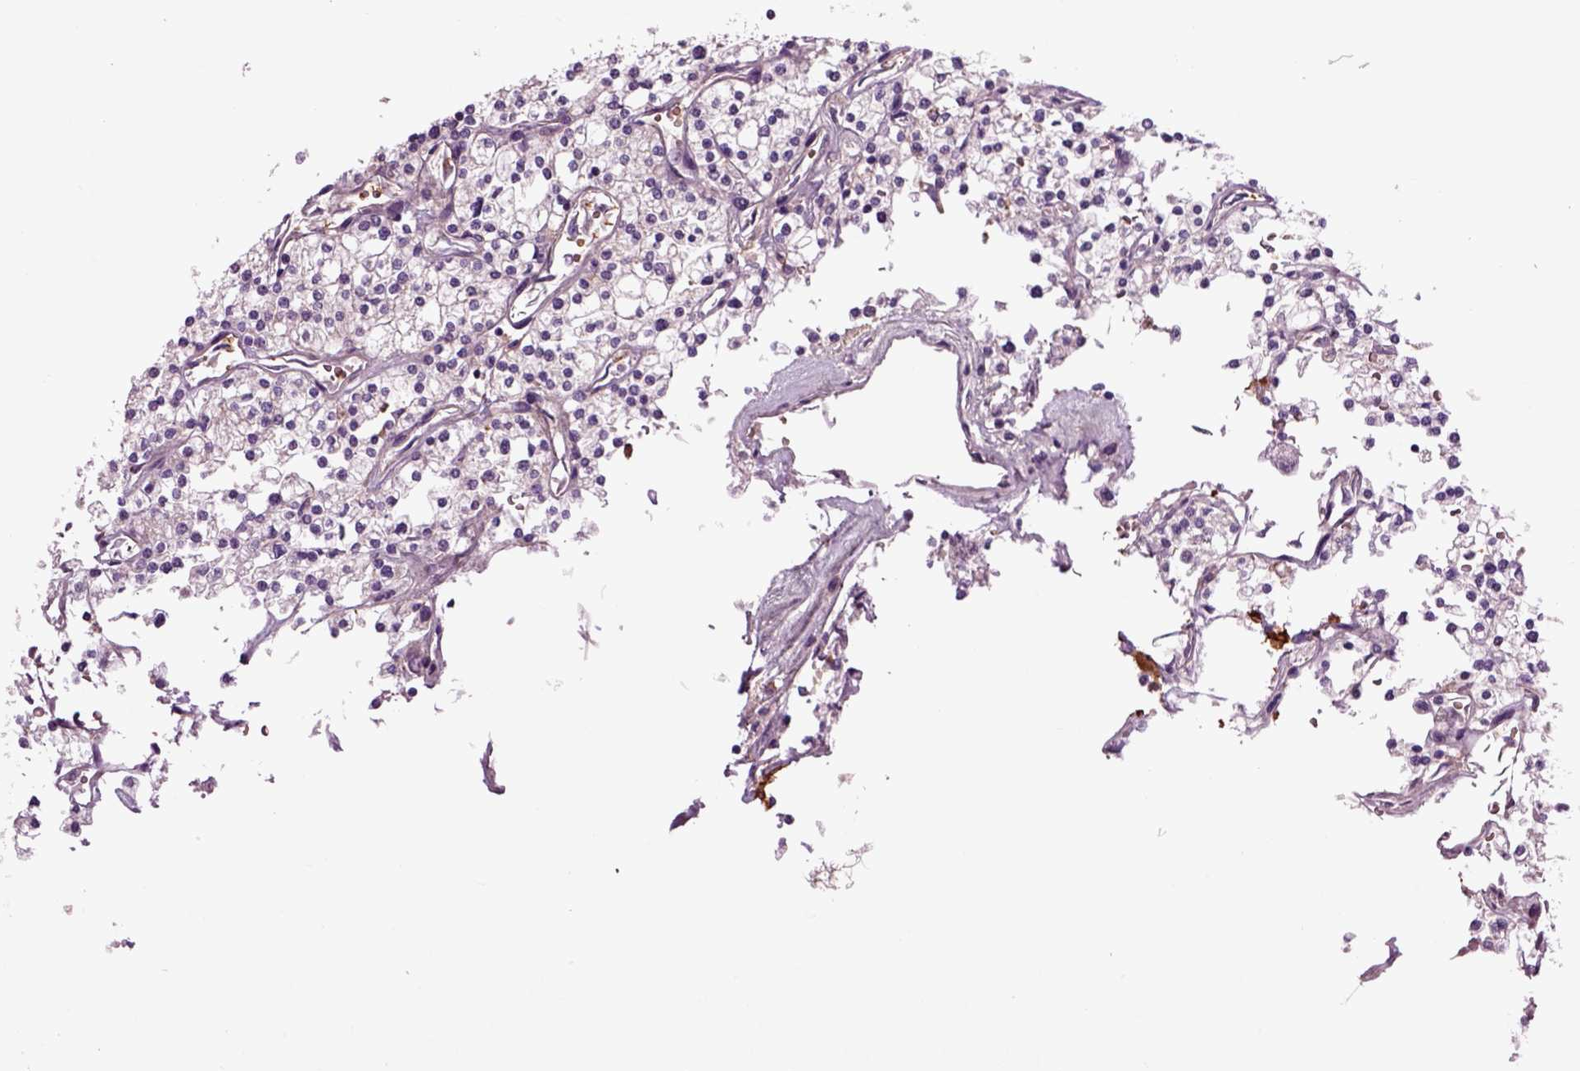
{"staining": {"intensity": "negative", "quantity": "none", "location": "none"}, "tissue": "renal cancer", "cell_type": "Tumor cells", "image_type": "cancer", "snomed": [{"axis": "morphology", "description": "Adenocarcinoma, NOS"}, {"axis": "topography", "description": "Kidney"}], "caption": "This is an IHC image of human renal cancer. There is no staining in tumor cells.", "gene": "SPON1", "patient": {"sex": "male", "age": 80}}